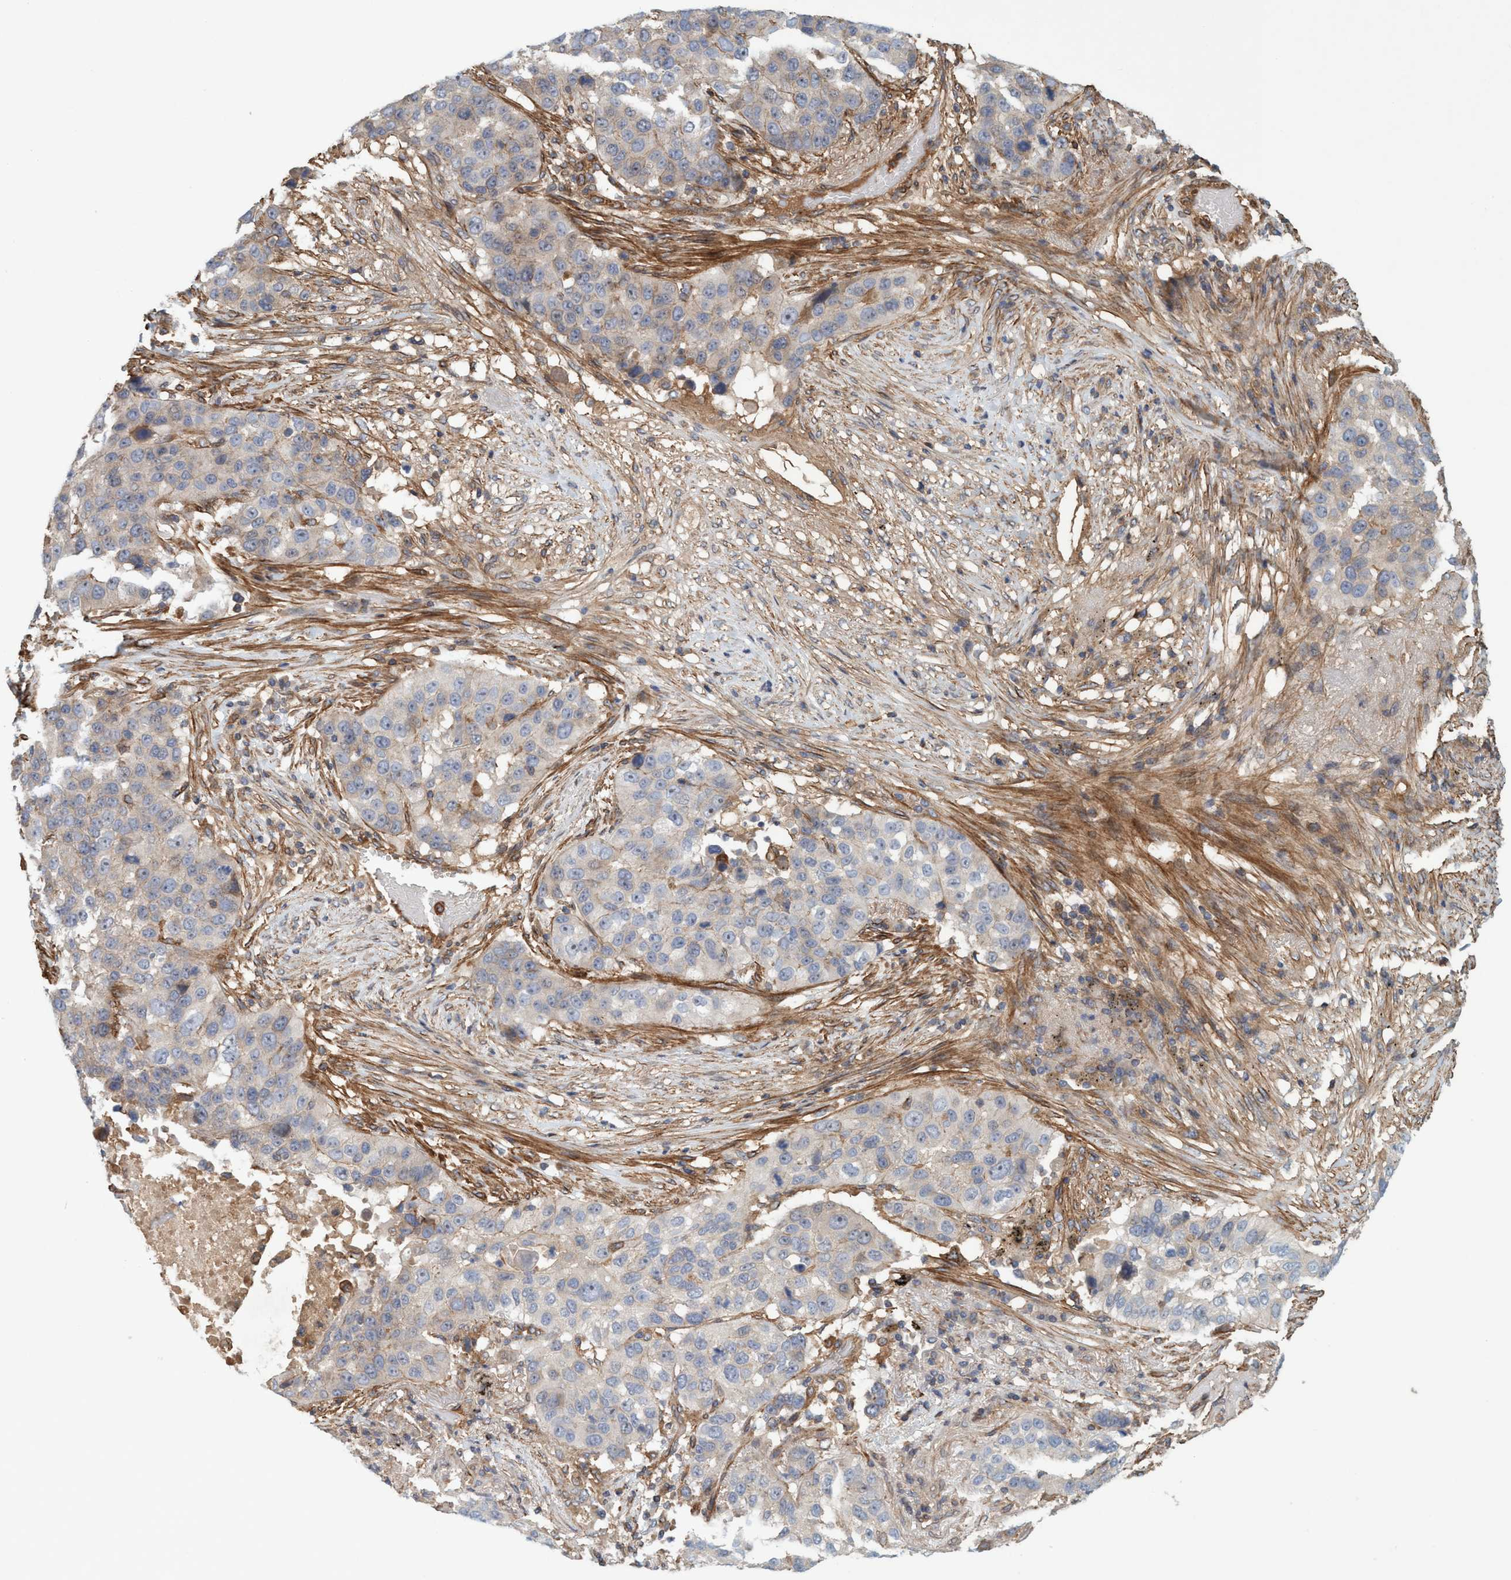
{"staining": {"intensity": "negative", "quantity": "none", "location": "none"}, "tissue": "lung cancer", "cell_type": "Tumor cells", "image_type": "cancer", "snomed": [{"axis": "morphology", "description": "Squamous cell carcinoma, NOS"}, {"axis": "topography", "description": "Lung"}], "caption": "Tumor cells show no significant protein staining in lung cancer.", "gene": "SPECC1", "patient": {"sex": "male", "age": 57}}